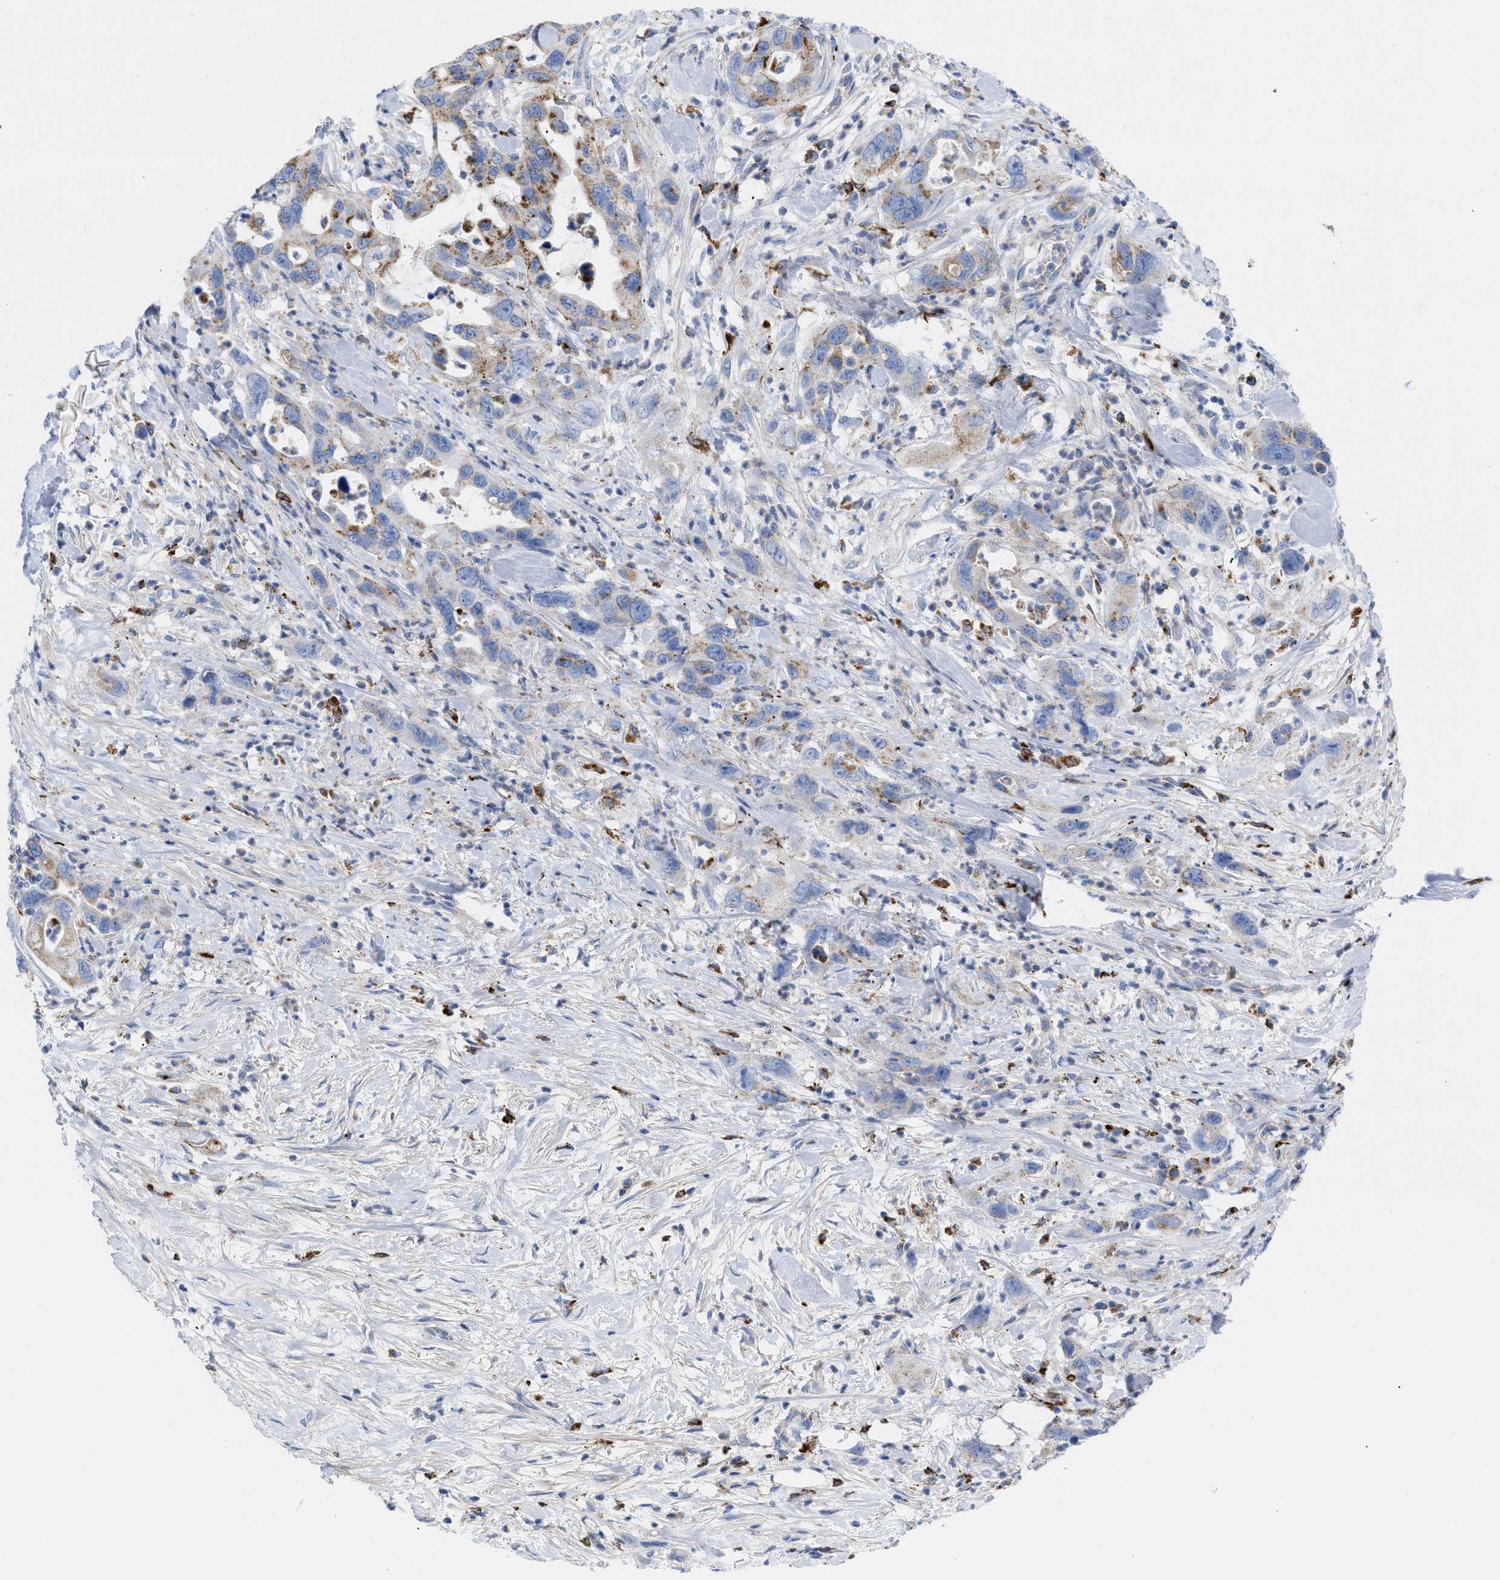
{"staining": {"intensity": "moderate", "quantity": "25%-75%", "location": "cytoplasmic/membranous"}, "tissue": "pancreatic cancer", "cell_type": "Tumor cells", "image_type": "cancer", "snomed": [{"axis": "morphology", "description": "Adenocarcinoma, NOS"}, {"axis": "topography", "description": "Pancreas"}], "caption": "Protein expression by immunohistochemistry demonstrates moderate cytoplasmic/membranous positivity in approximately 25%-75% of tumor cells in pancreatic cancer.", "gene": "DRAM2", "patient": {"sex": "female", "age": 70}}